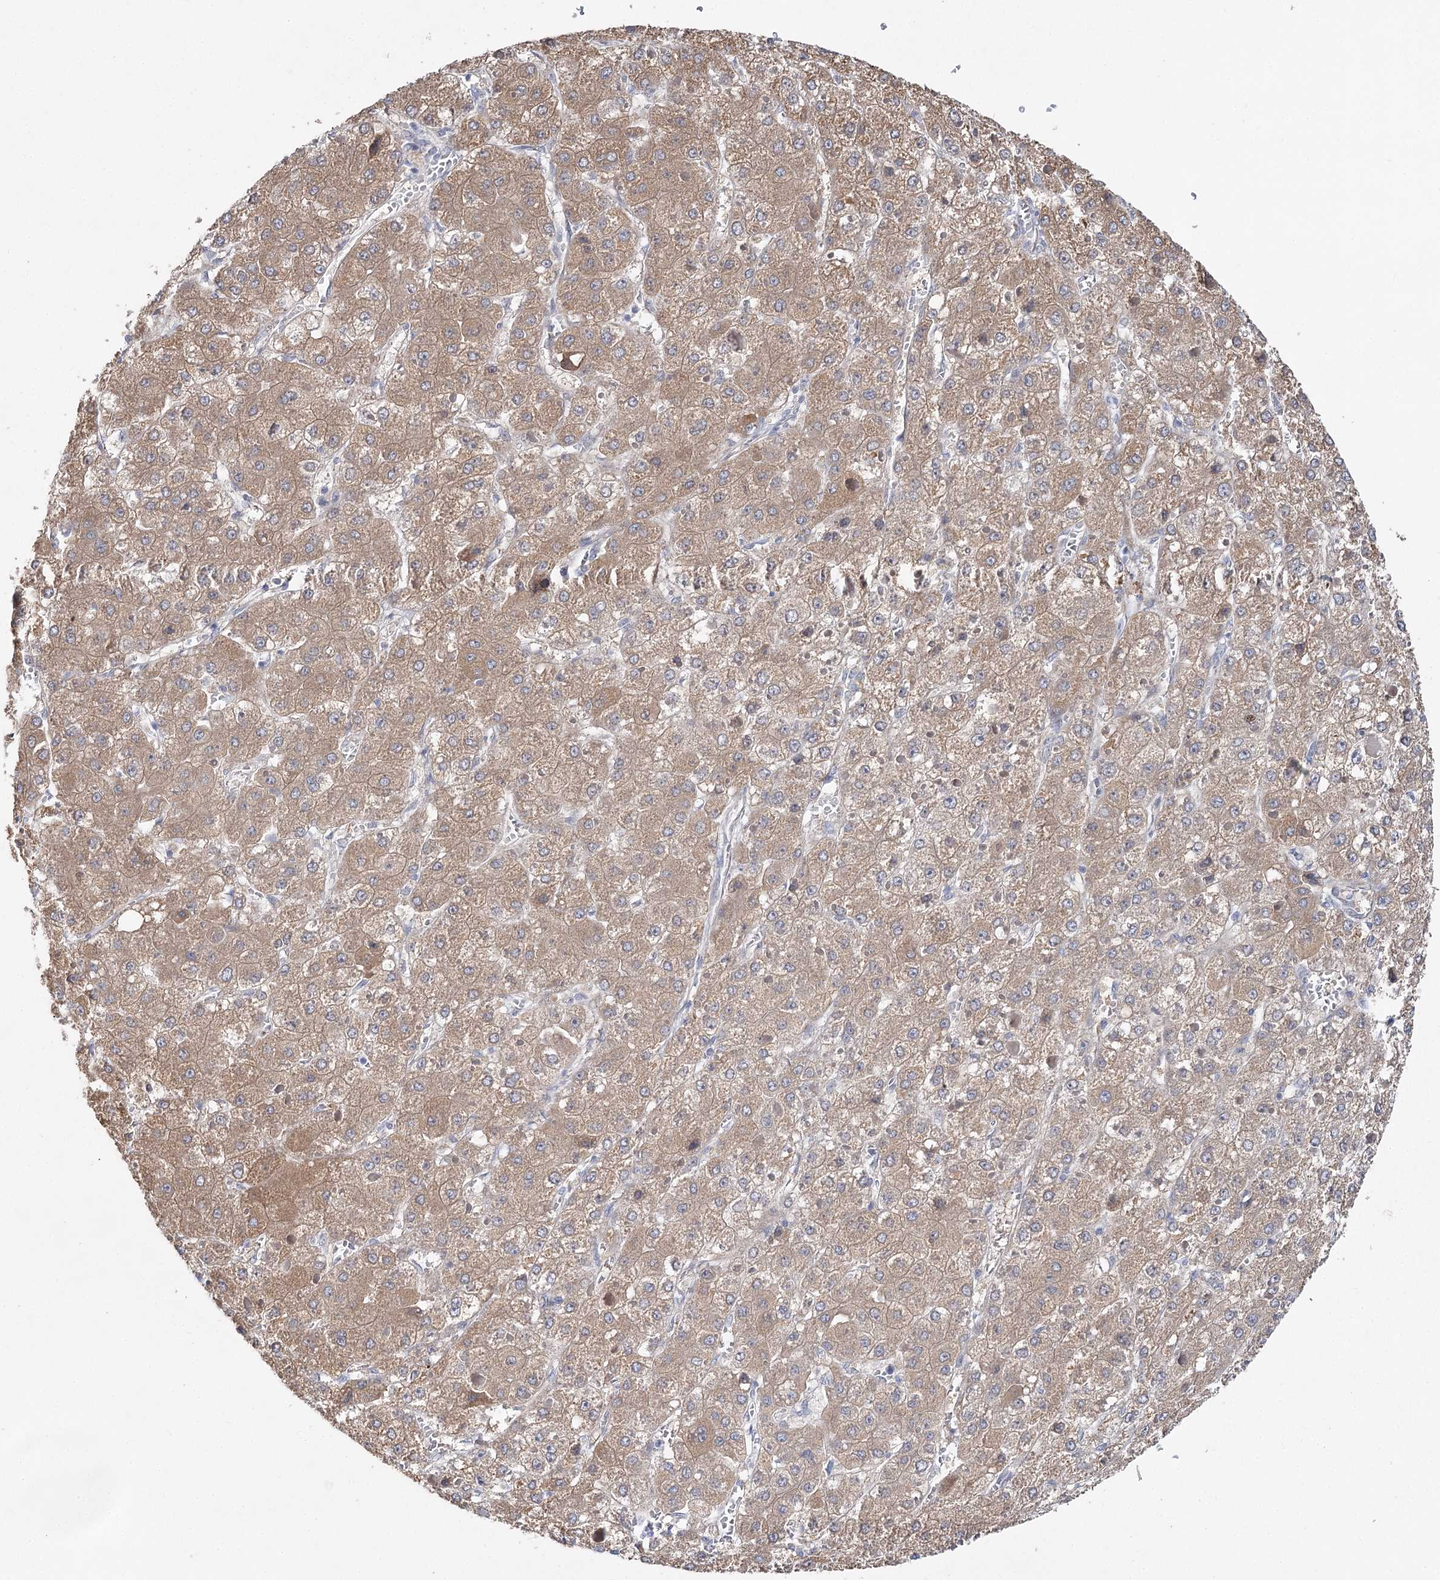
{"staining": {"intensity": "weak", "quantity": ">75%", "location": "cytoplasmic/membranous"}, "tissue": "liver cancer", "cell_type": "Tumor cells", "image_type": "cancer", "snomed": [{"axis": "morphology", "description": "Carcinoma, Hepatocellular, NOS"}, {"axis": "topography", "description": "Liver"}], "caption": "Immunohistochemical staining of human liver cancer reveals low levels of weak cytoplasmic/membranous protein staining in about >75% of tumor cells.", "gene": "LRRC14B", "patient": {"sex": "female", "age": 73}}